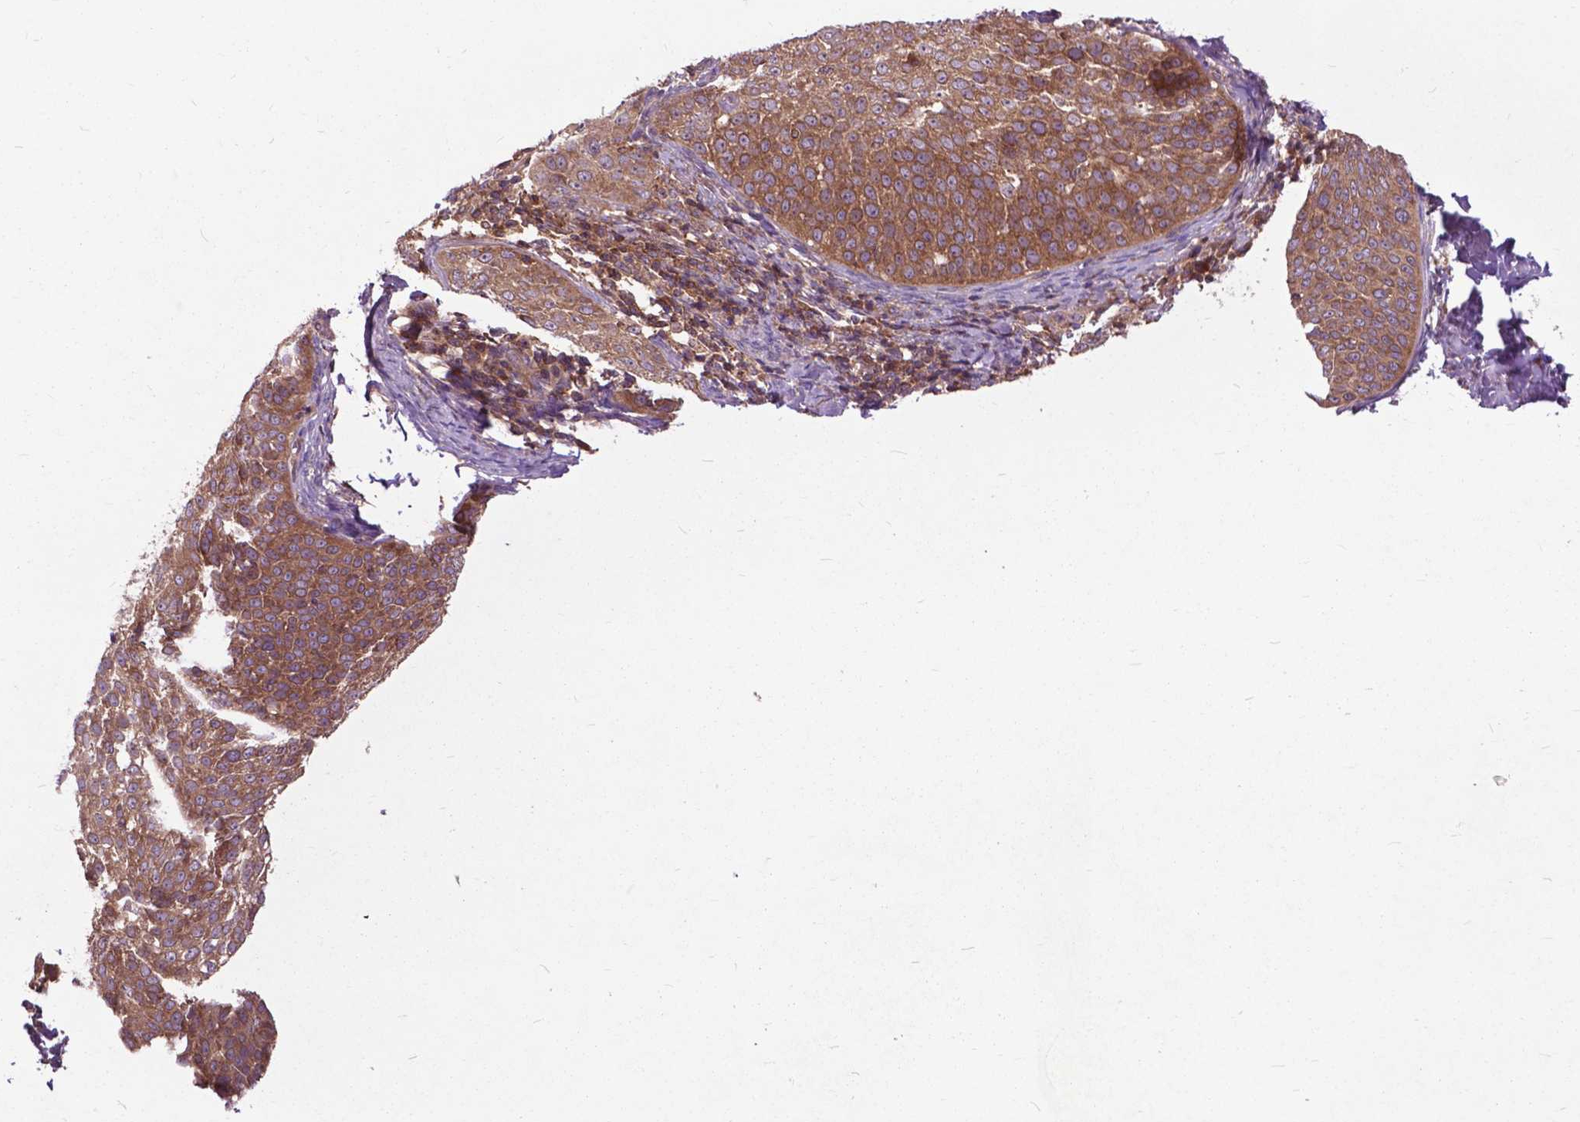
{"staining": {"intensity": "moderate", "quantity": ">75%", "location": "cytoplasmic/membranous"}, "tissue": "cervical cancer", "cell_type": "Tumor cells", "image_type": "cancer", "snomed": [{"axis": "morphology", "description": "Squamous cell carcinoma, NOS"}, {"axis": "topography", "description": "Cervix"}], "caption": "A brown stain shows moderate cytoplasmic/membranous positivity of a protein in human cervical cancer tumor cells. (brown staining indicates protein expression, while blue staining denotes nuclei).", "gene": "ARAF", "patient": {"sex": "female", "age": 51}}